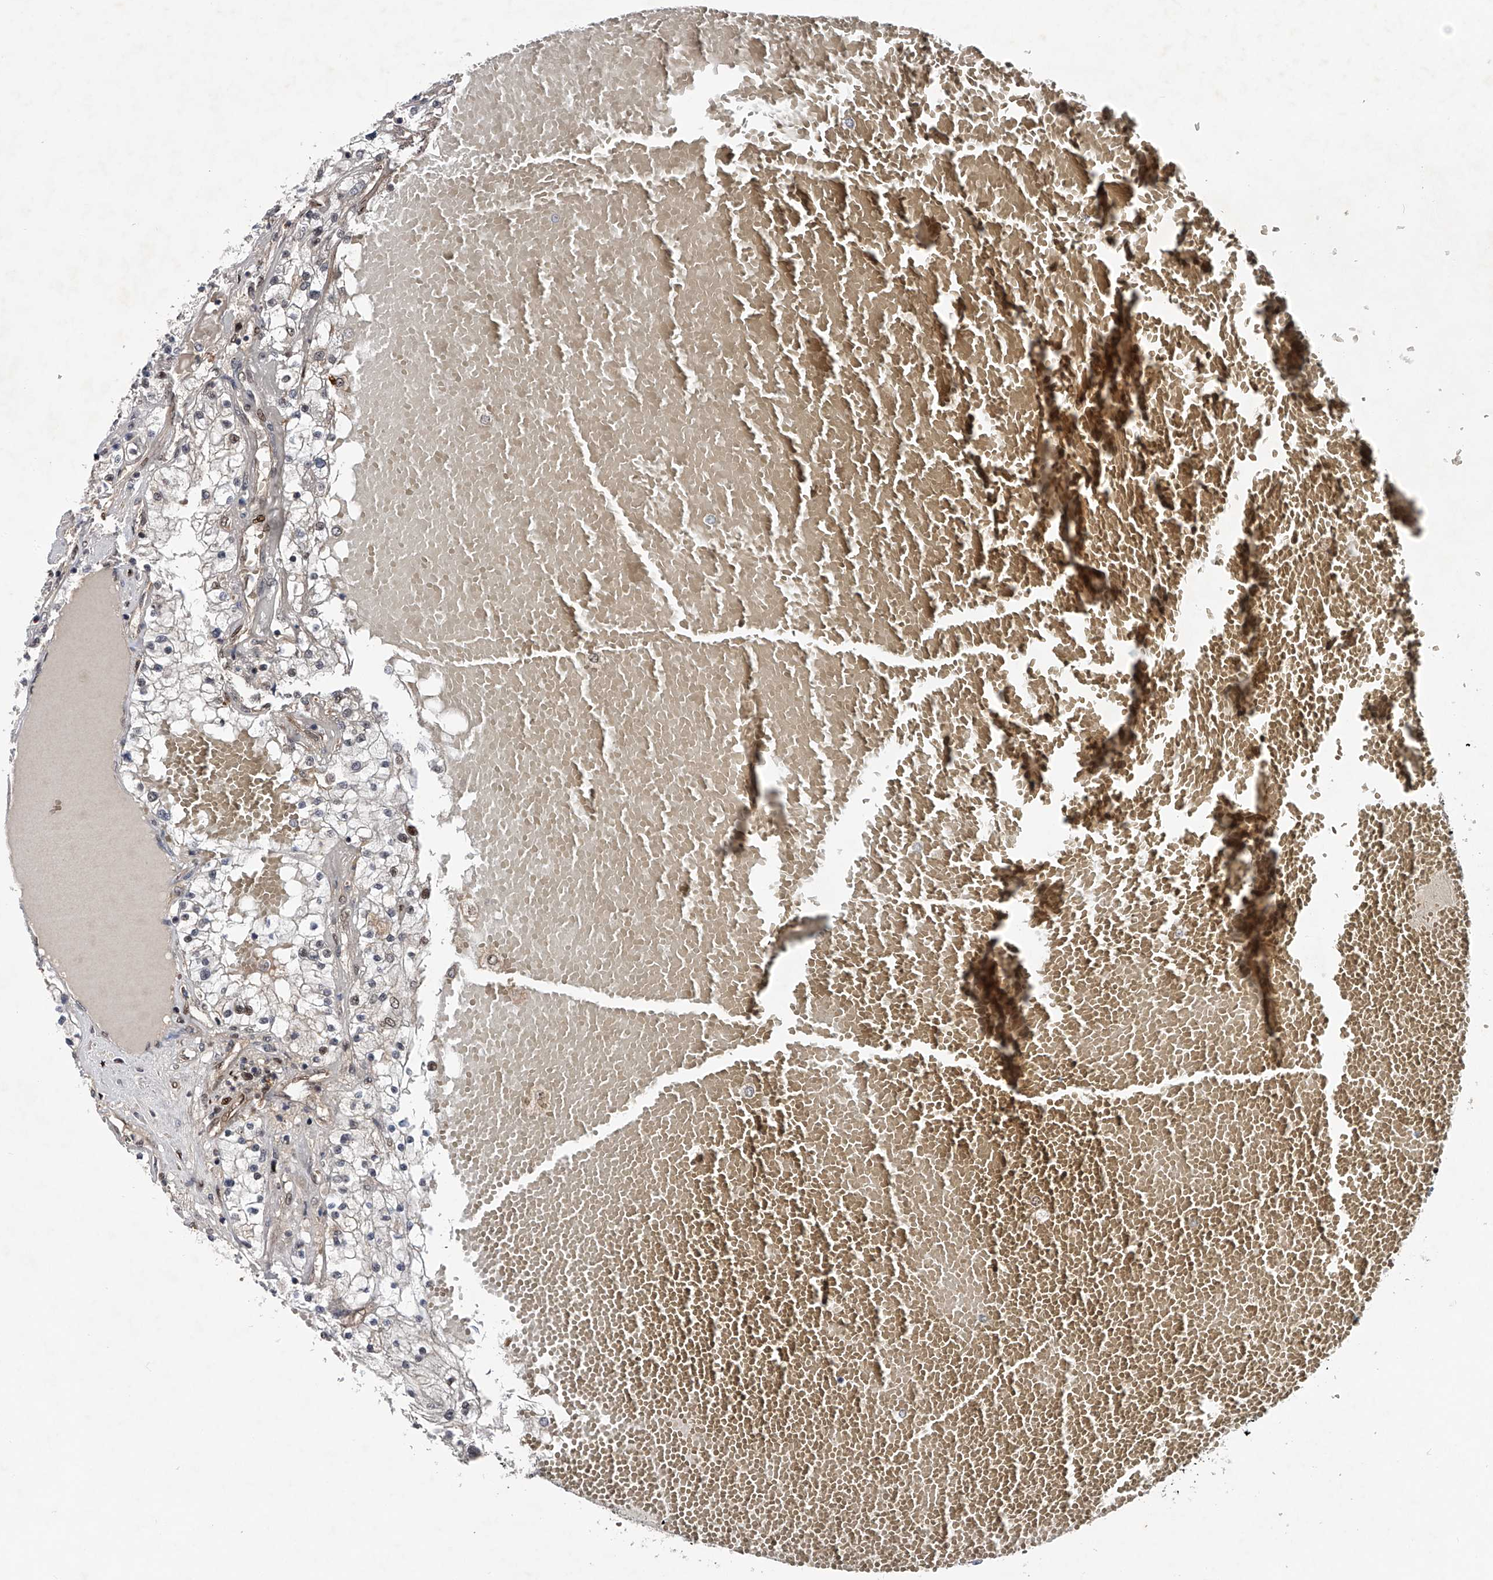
{"staining": {"intensity": "weak", "quantity": "<25%", "location": "cytoplasmic/membranous"}, "tissue": "renal cancer", "cell_type": "Tumor cells", "image_type": "cancer", "snomed": [{"axis": "morphology", "description": "Normal tissue, NOS"}, {"axis": "morphology", "description": "Adenocarcinoma, NOS"}, {"axis": "topography", "description": "Kidney"}], "caption": "This is a micrograph of immunohistochemistry (IHC) staining of renal cancer (adenocarcinoma), which shows no positivity in tumor cells.", "gene": "RWDD2A", "patient": {"sex": "male", "age": 68}}